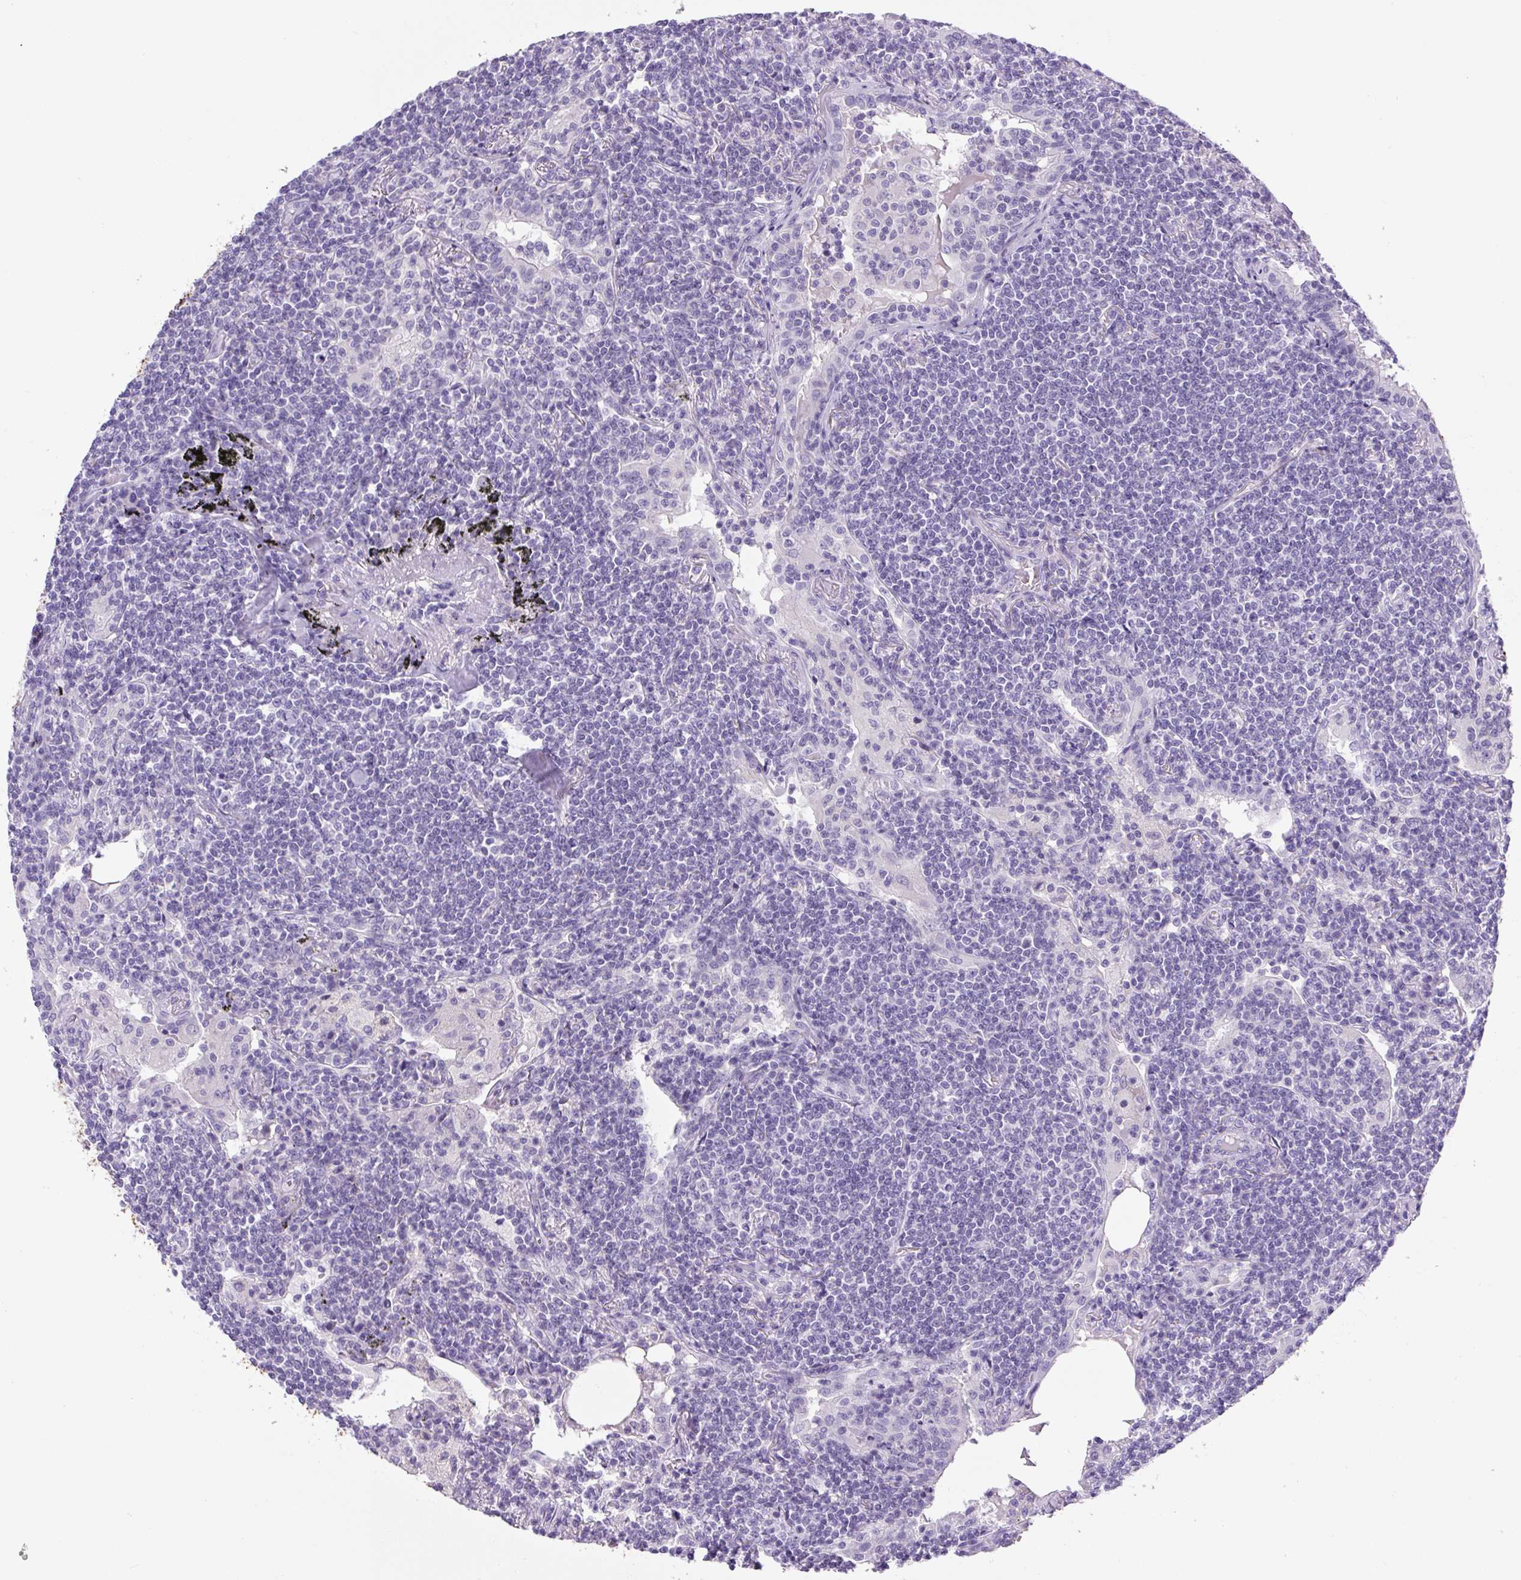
{"staining": {"intensity": "negative", "quantity": "none", "location": "none"}, "tissue": "lymphoma", "cell_type": "Tumor cells", "image_type": "cancer", "snomed": [{"axis": "morphology", "description": "Malignant lymphoma, non-Hodgkin's type, Low grade"}, {"axis": "topography", "description": "Lung"}], "caption": "Immunohistochemistry (IHC) of low-grade malignant lymphoma, non-Hodgkin's type shows no positivity in tumor cells.", "gene": "CHGA", "patient": {"sex": "female", "age": 71}}